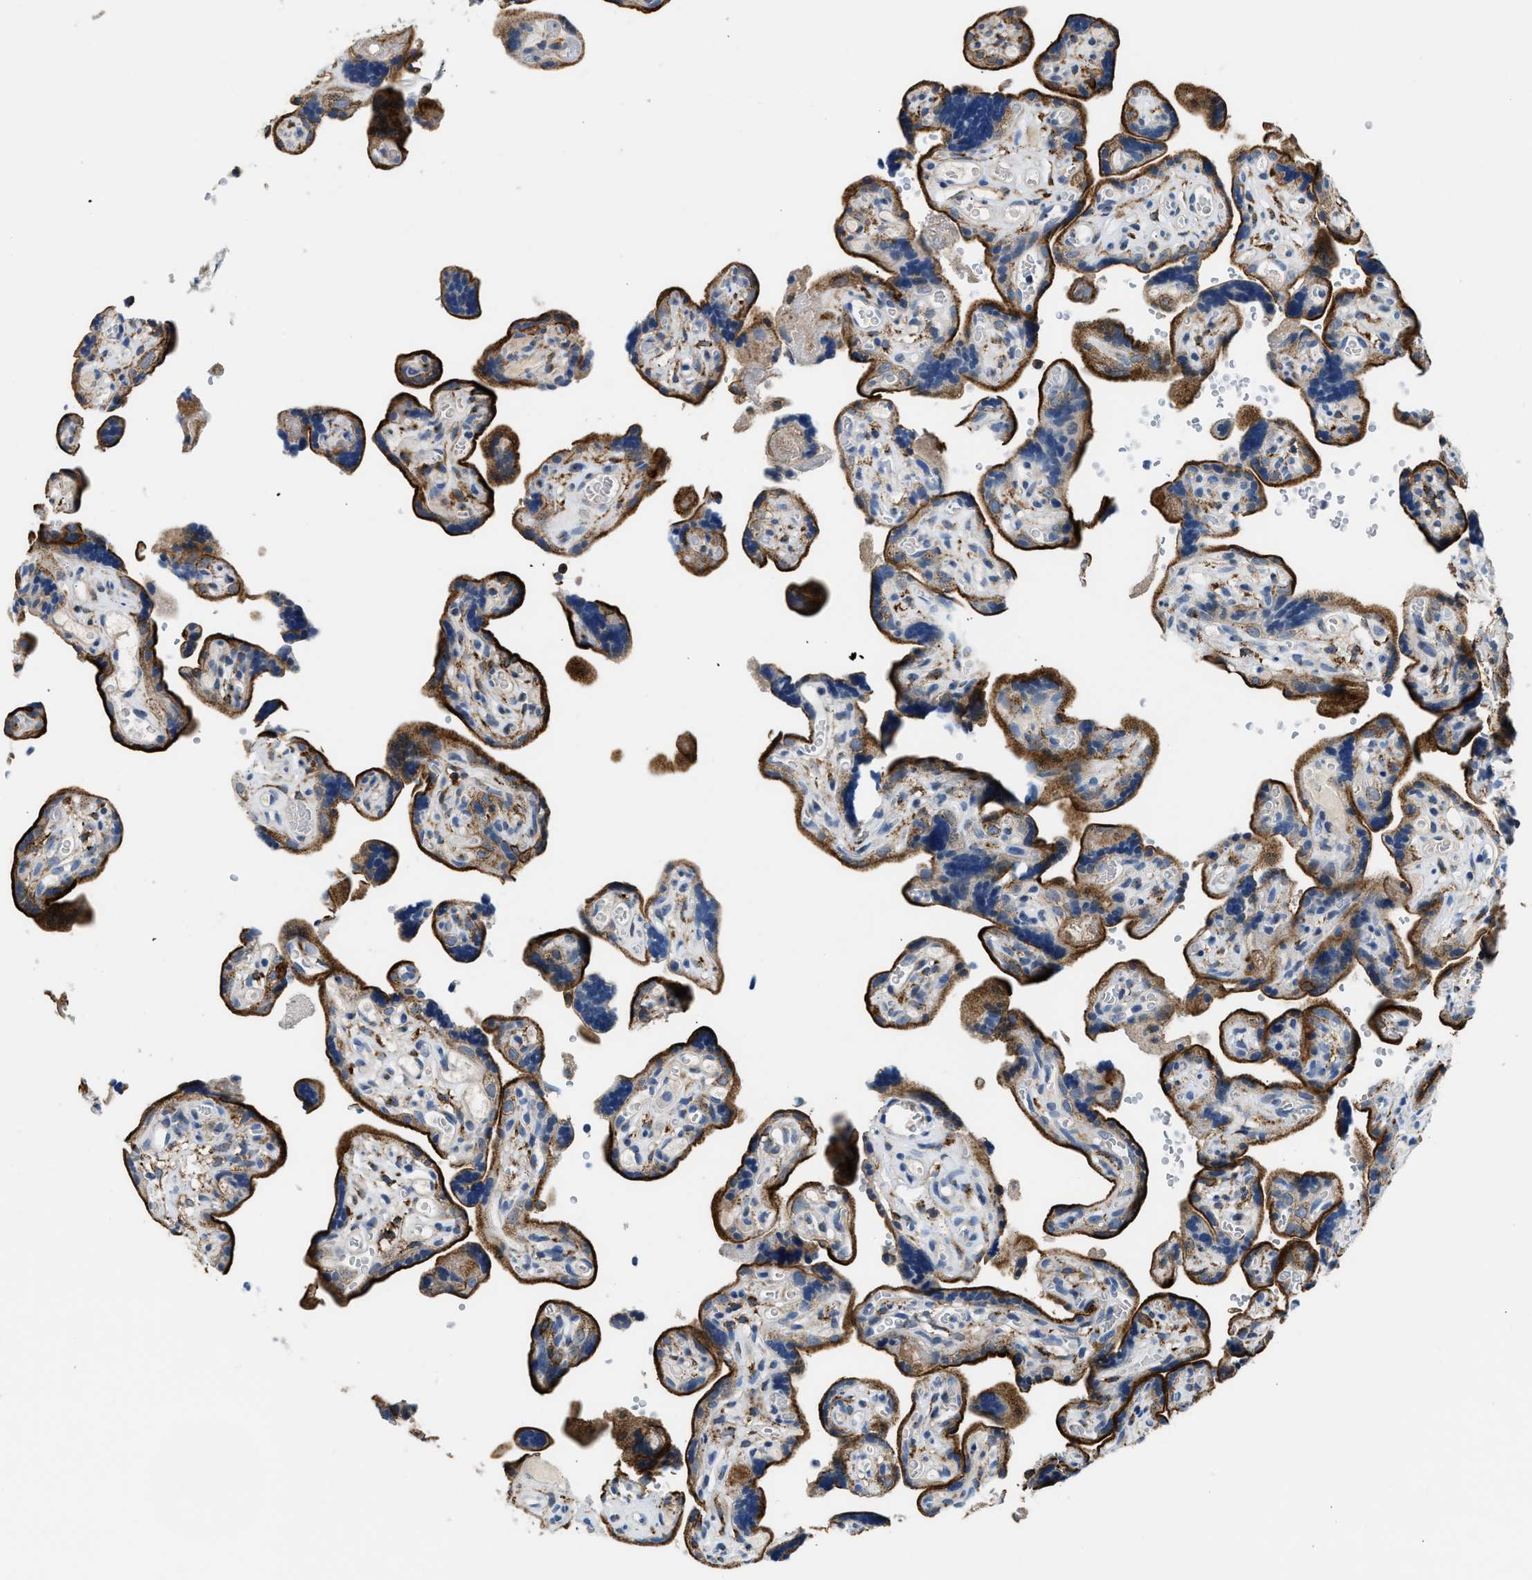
{"staining": {"intensity": "moderate", "quantity": "25%-75%", "location": "cytoplasmic/membranous"}, "tissue": "placenta", "cell_type": "Decidual cells", "image_type": "normal", "snomed": [{"axis": "morphology", "description": "Normal tissue, NOS"}, {"axis": "topography", "description": "Placenta"}], "caption": "Placenta stained with IHC shows moderate cytoplasmic/membranous positivity in about 25%-75% of decidual cells.", "gene": "LRP1", "patient": {"sex": "female", "age": 30}}